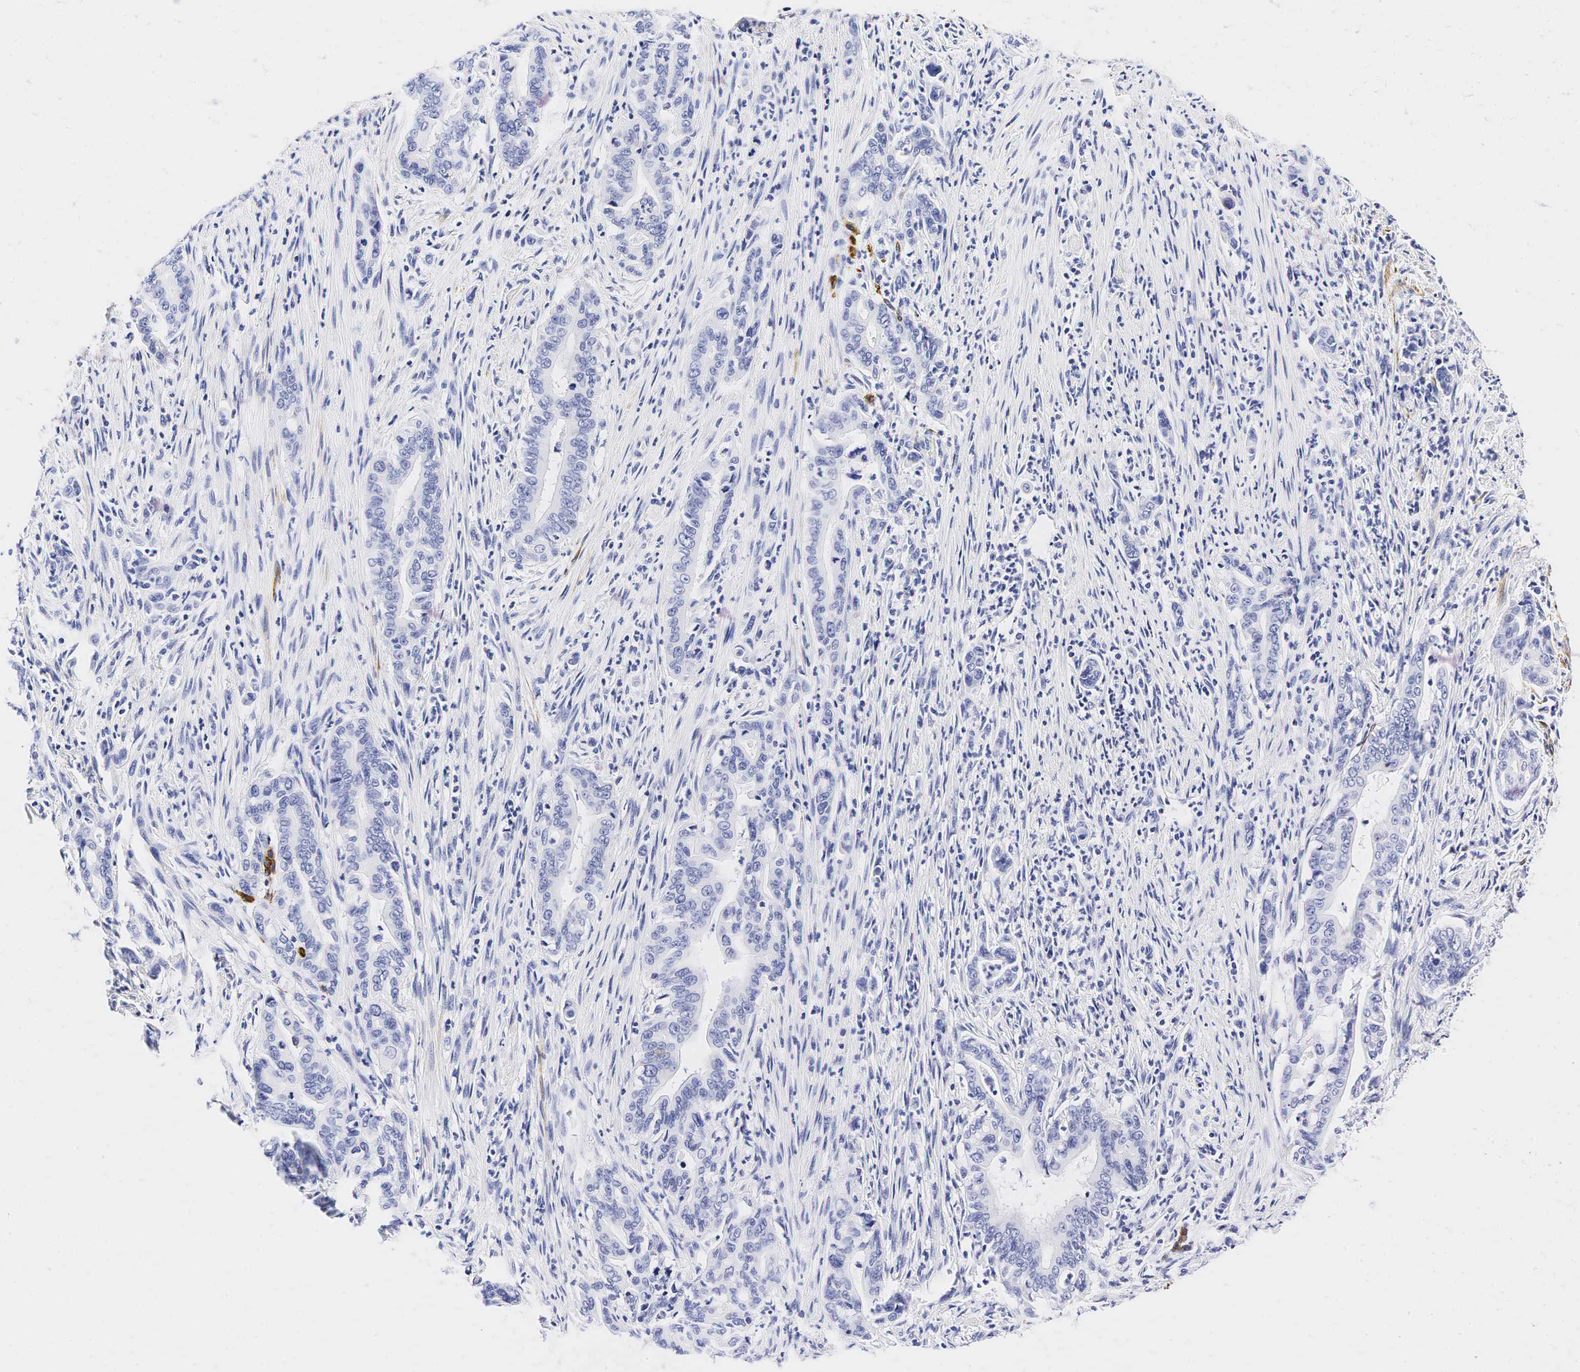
{"staining": {"intensity": "negative", "quantity": "none", "location": "none"}, "tissue": "stomach cancer", "cell_type": "Tumor cells", "image_type": "cancer", "snomed": [{"axis": "morphology", "description": "Adenocarcinoma, NOS"}, {"axis": "topography", "description": "Stomach"}], "caption": "Tumor cells show no significant protein positivity in stomach adenocarcinoma.", "gene": "CALD1", "patient": {"sex": "female", "age": 76}}